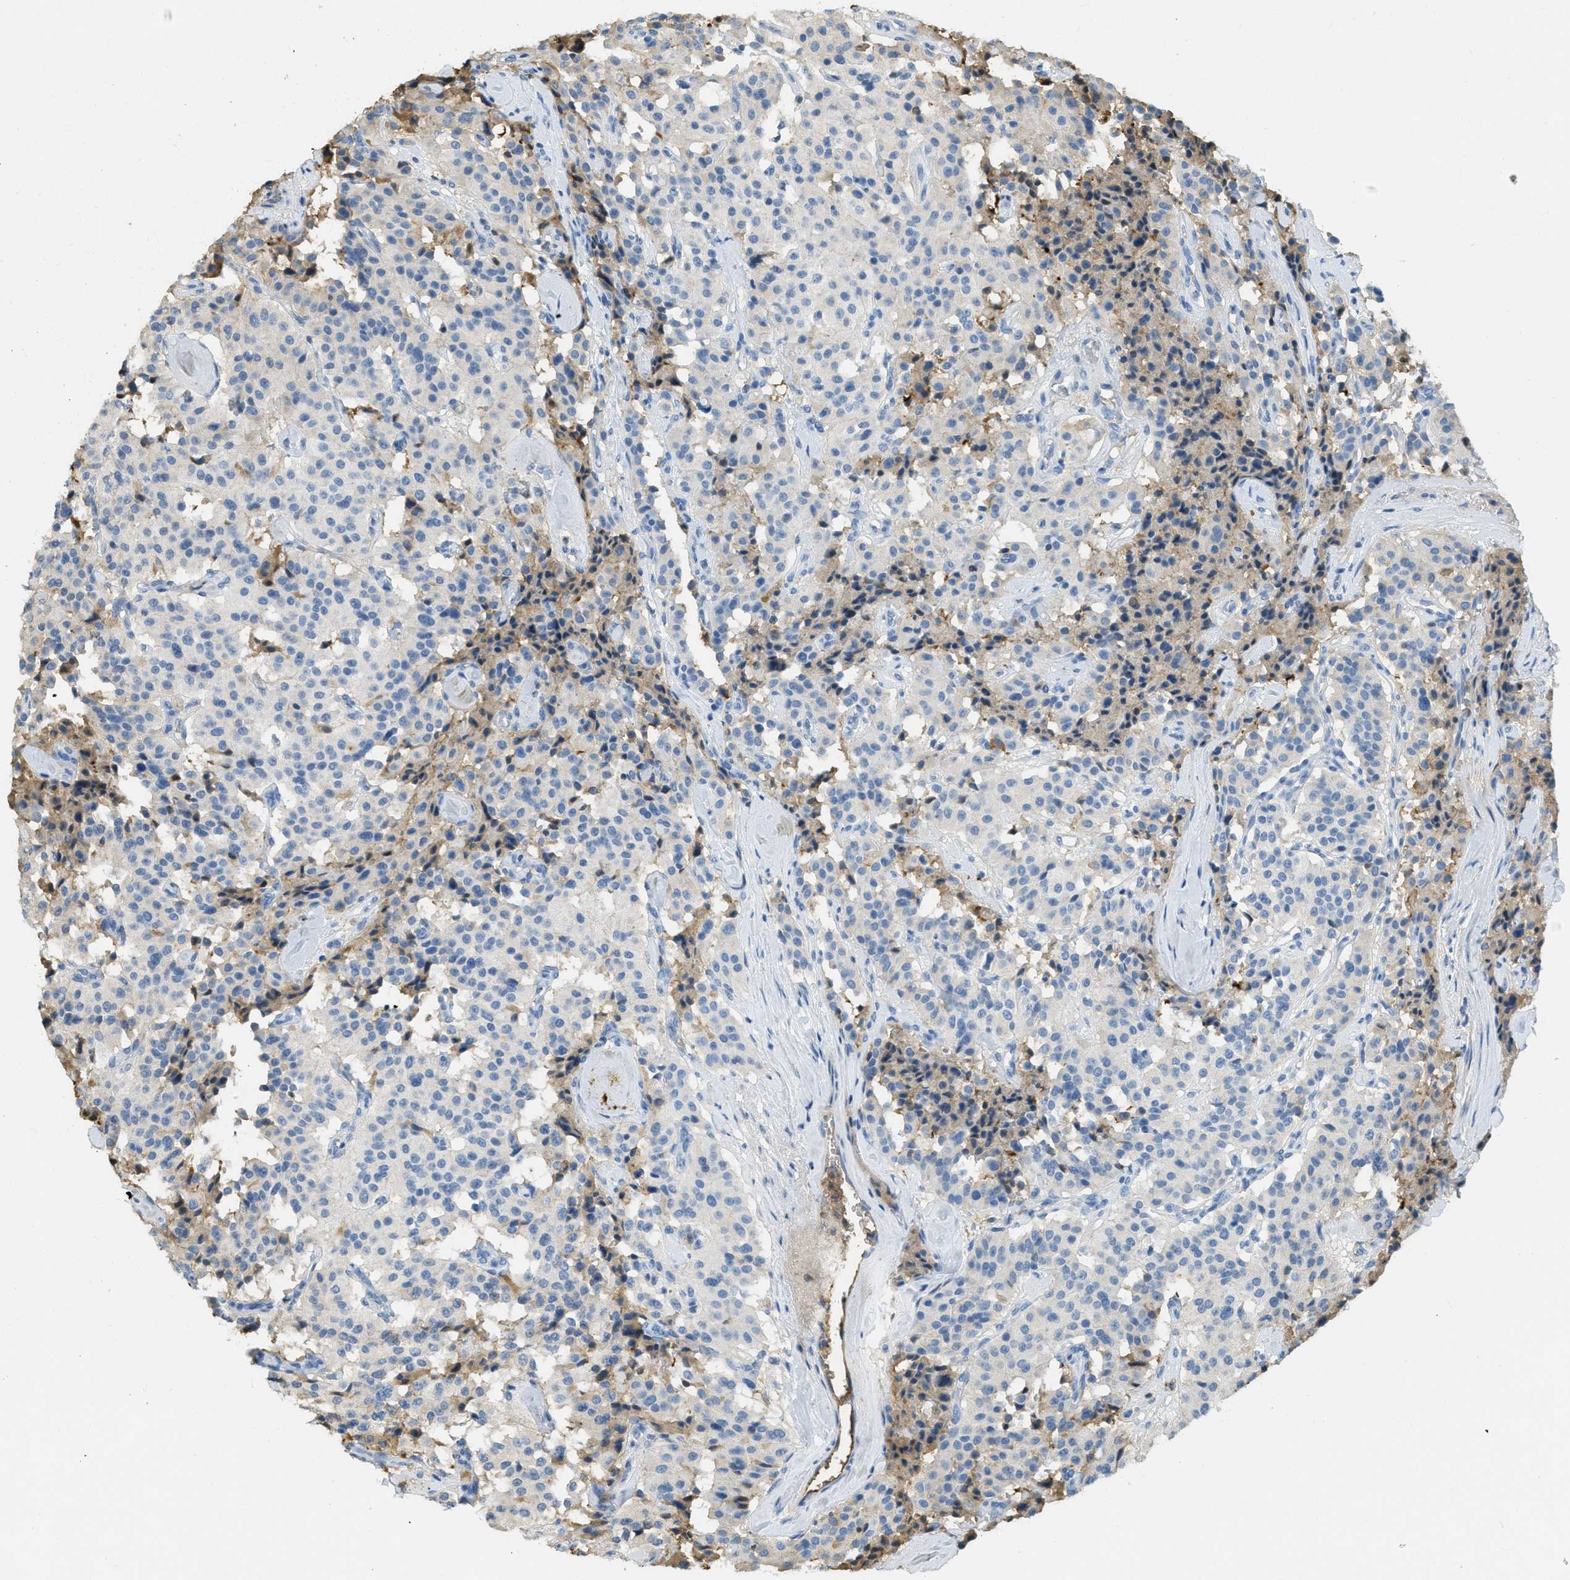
{"staining": {"intensity": "negative", "quantity": "none", "location": "none"}, "tissue": "carcinoid", "cell_type": "Tumor cells", "image_type": "cancer", "snomed": [{"axis": "morphology", "description": "Carcinoid, malignant, NOS"}, {"axis": "topography", "description": "Lung"}], "caption": "This is an IHC micrograph of human carcinoid (malignant). There is no staining in tumor cells.", "gene": "PRTN3", "patient": {"sex": "male", "age": 30}}